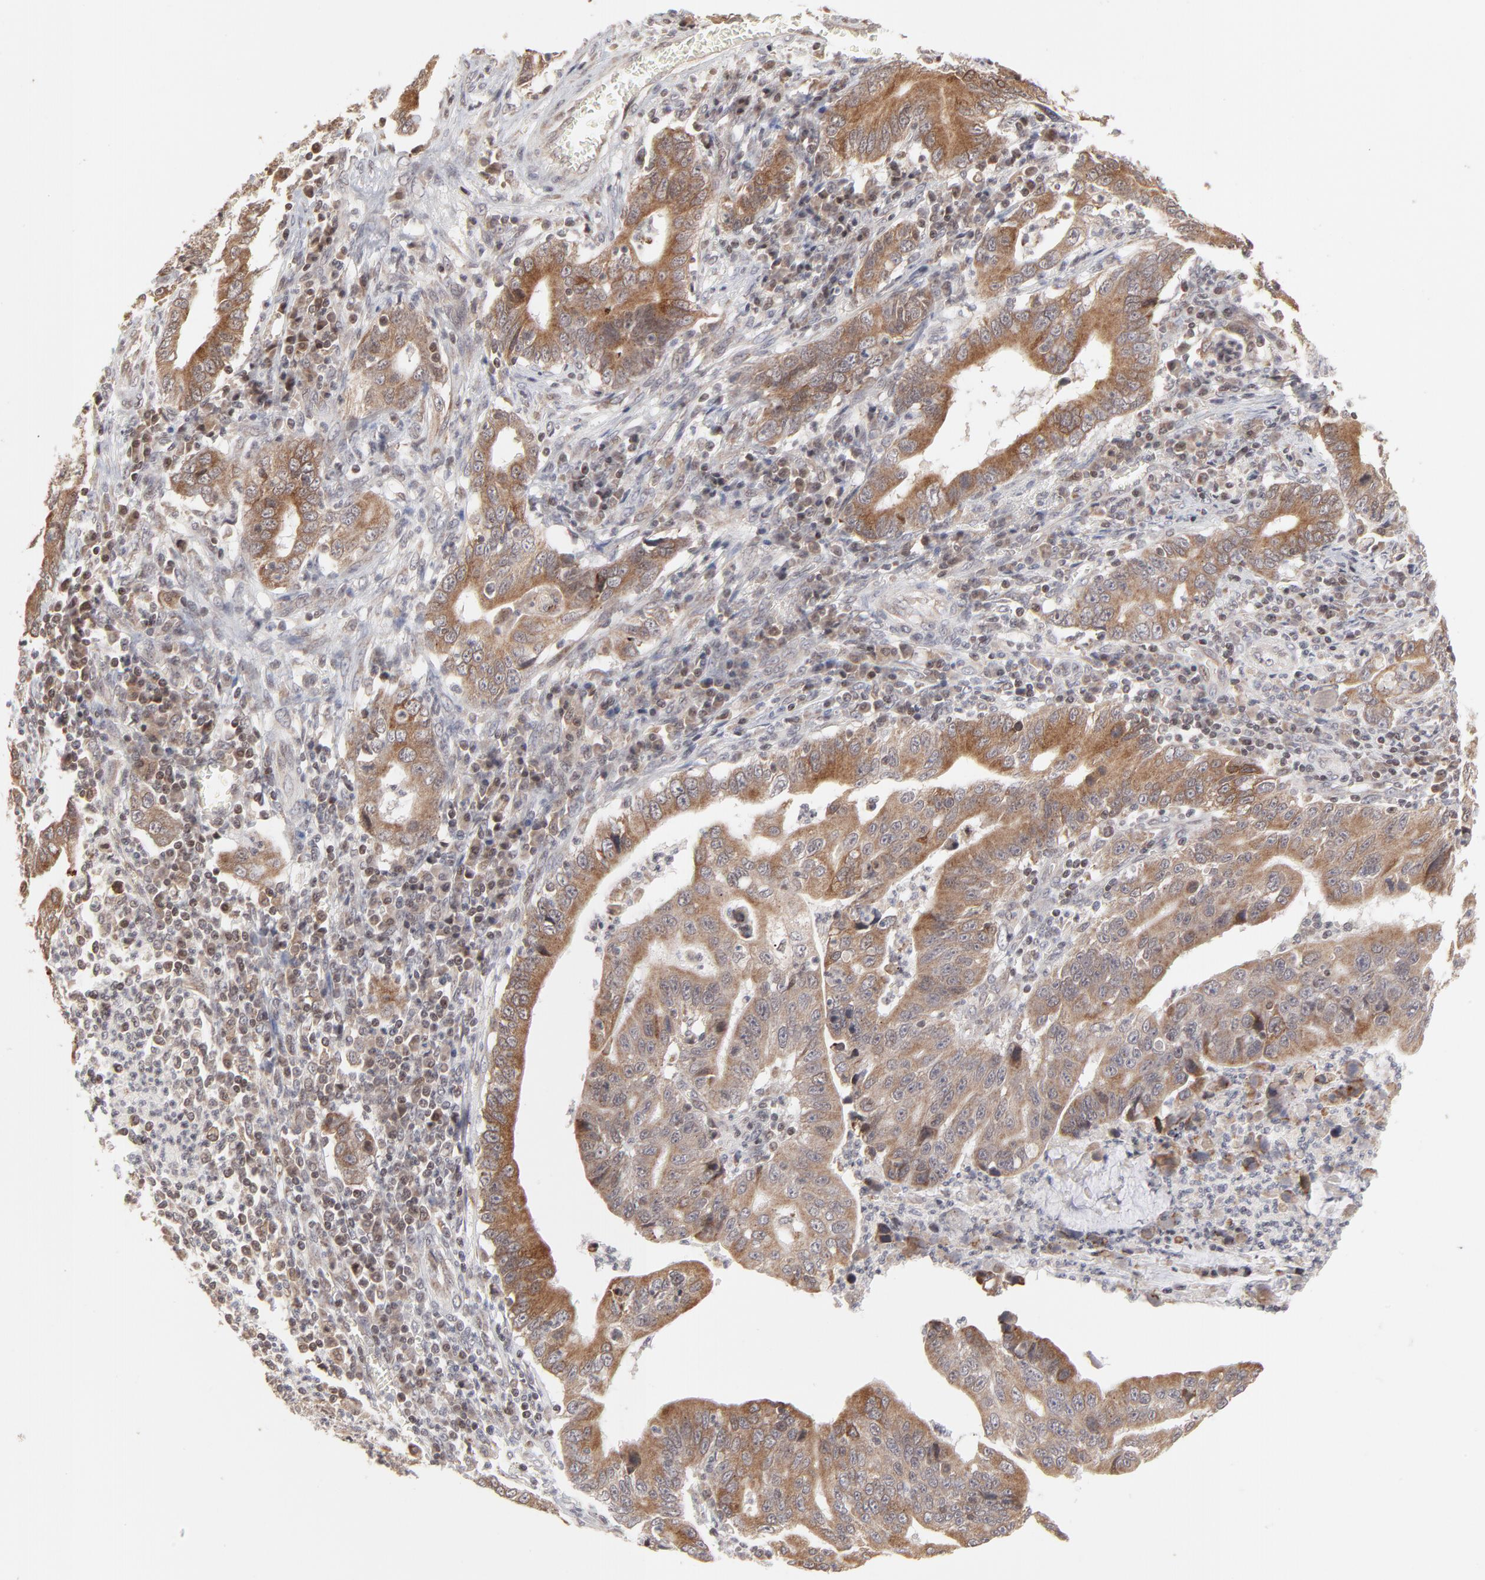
{"staining": {"intensity": "moderate", "quantity": ">75%", "location": "cytoplasmic/membranous"}, "tissue": "stomach cancer", "cell_type": "Tumor cells", "image_type": "cancer", "snomed": [{"axis": "morphology", "description": "Adenocarcinoma, NOS"}, {"axis": "topography", "description": "Stomach, upper"}], "caption": "Immunohistochemical staining of human stomach adenocarcinoma reveals moderate cytoplasmic/membranous protein positivity in about >75% of tumor cells.", "gene": "ARIH1", "patient": {"sex": "male", "age": 63}}